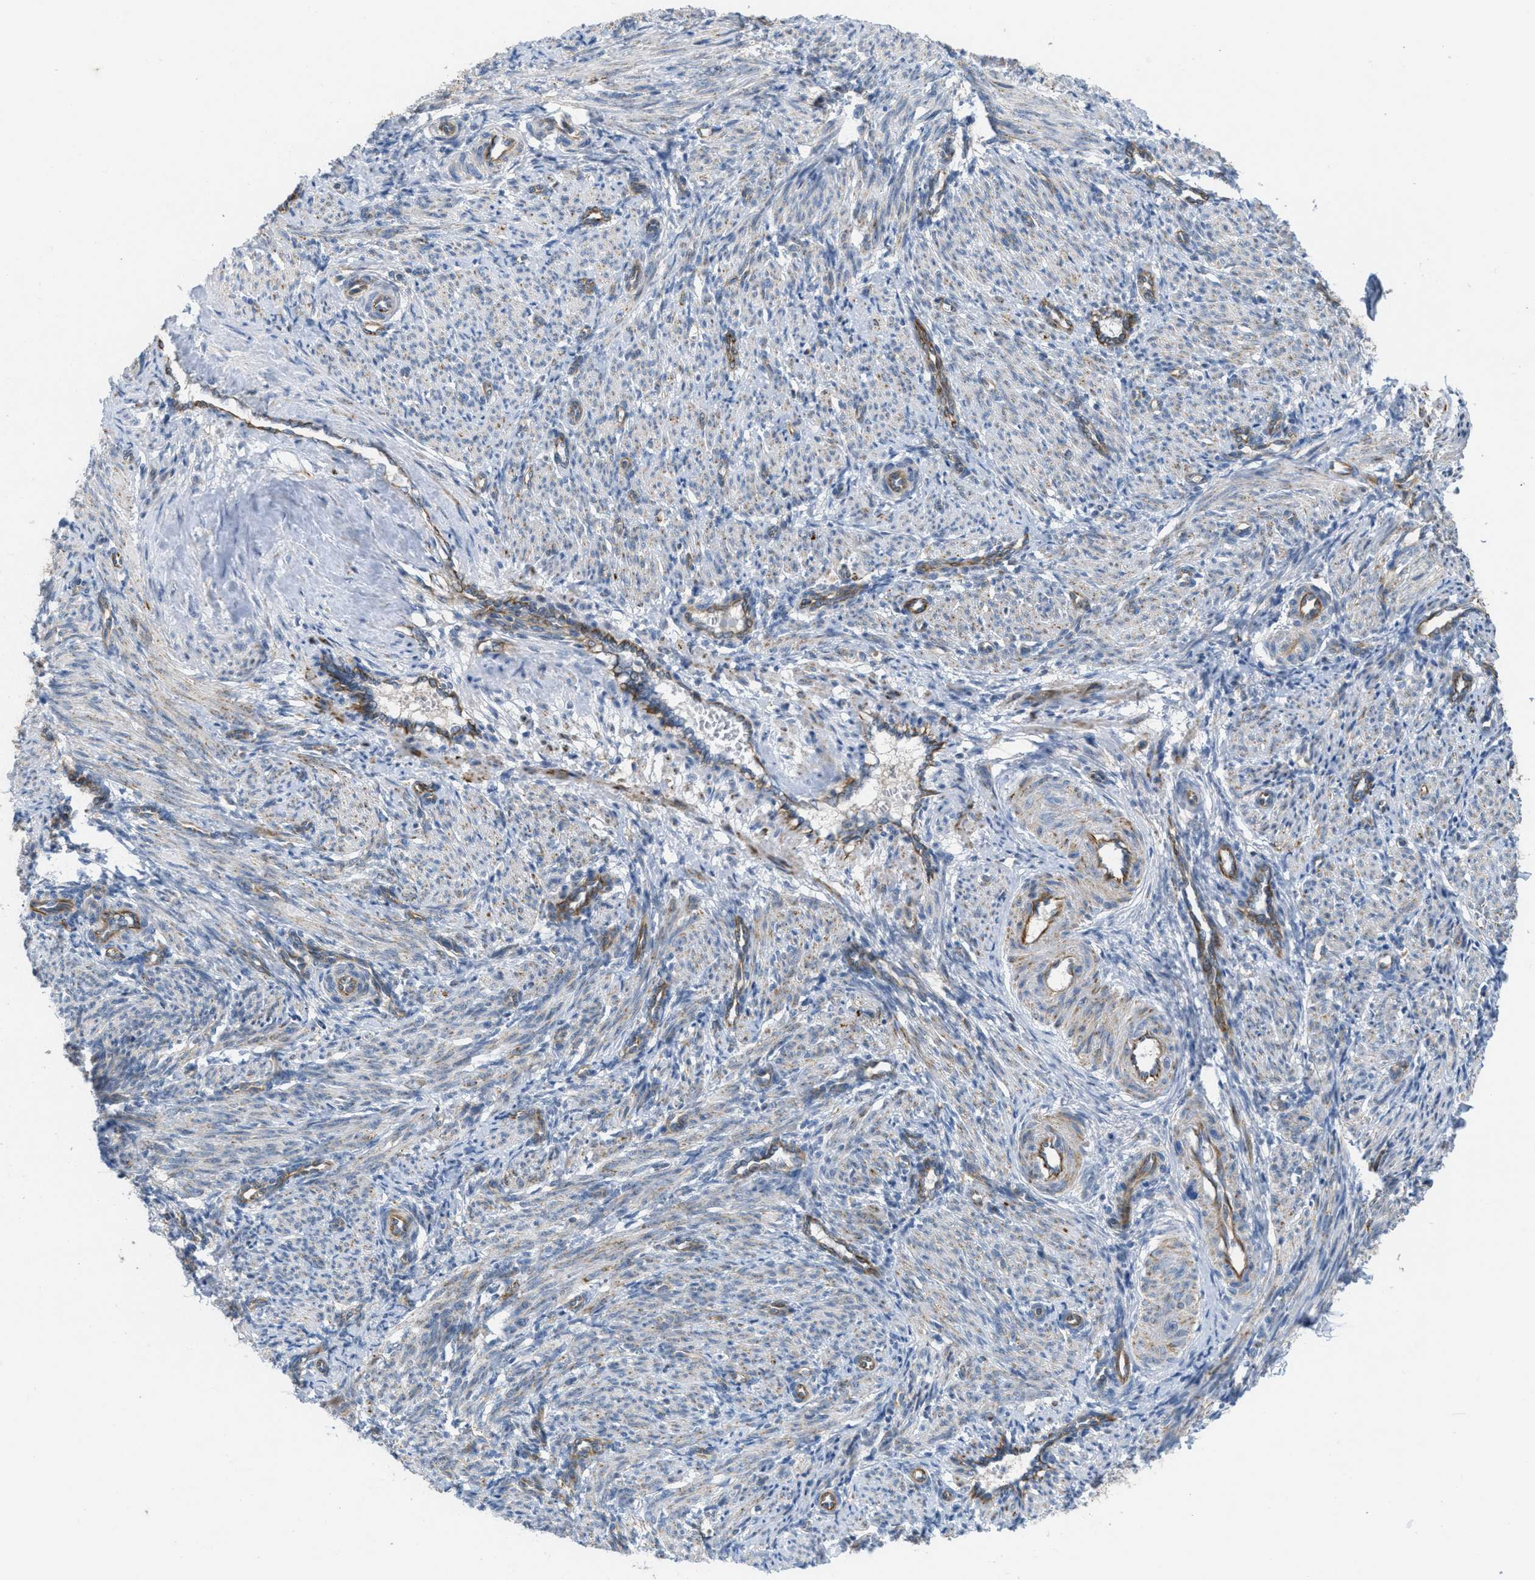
{"staining": {"intensity": "weak", "quantity": "<25%", "location": "cytoplasmic/membranous"}, "tissue": "smooth muscle", "cell_type": "Smooth muscle cells", "image_type": "normal", "snomed": [{"axis": "morphology", "description": "Normal tissue, NOS"}, {"axis": "topography", "description": "Endometrium"}], "caption": "The immunohistochemistry (IHC) photomicrograph has no significant staining in smooth muscle cells of smooth muscle.", "gene": "BTN3A1", "patient": {"sex": "female", "age": 33}}